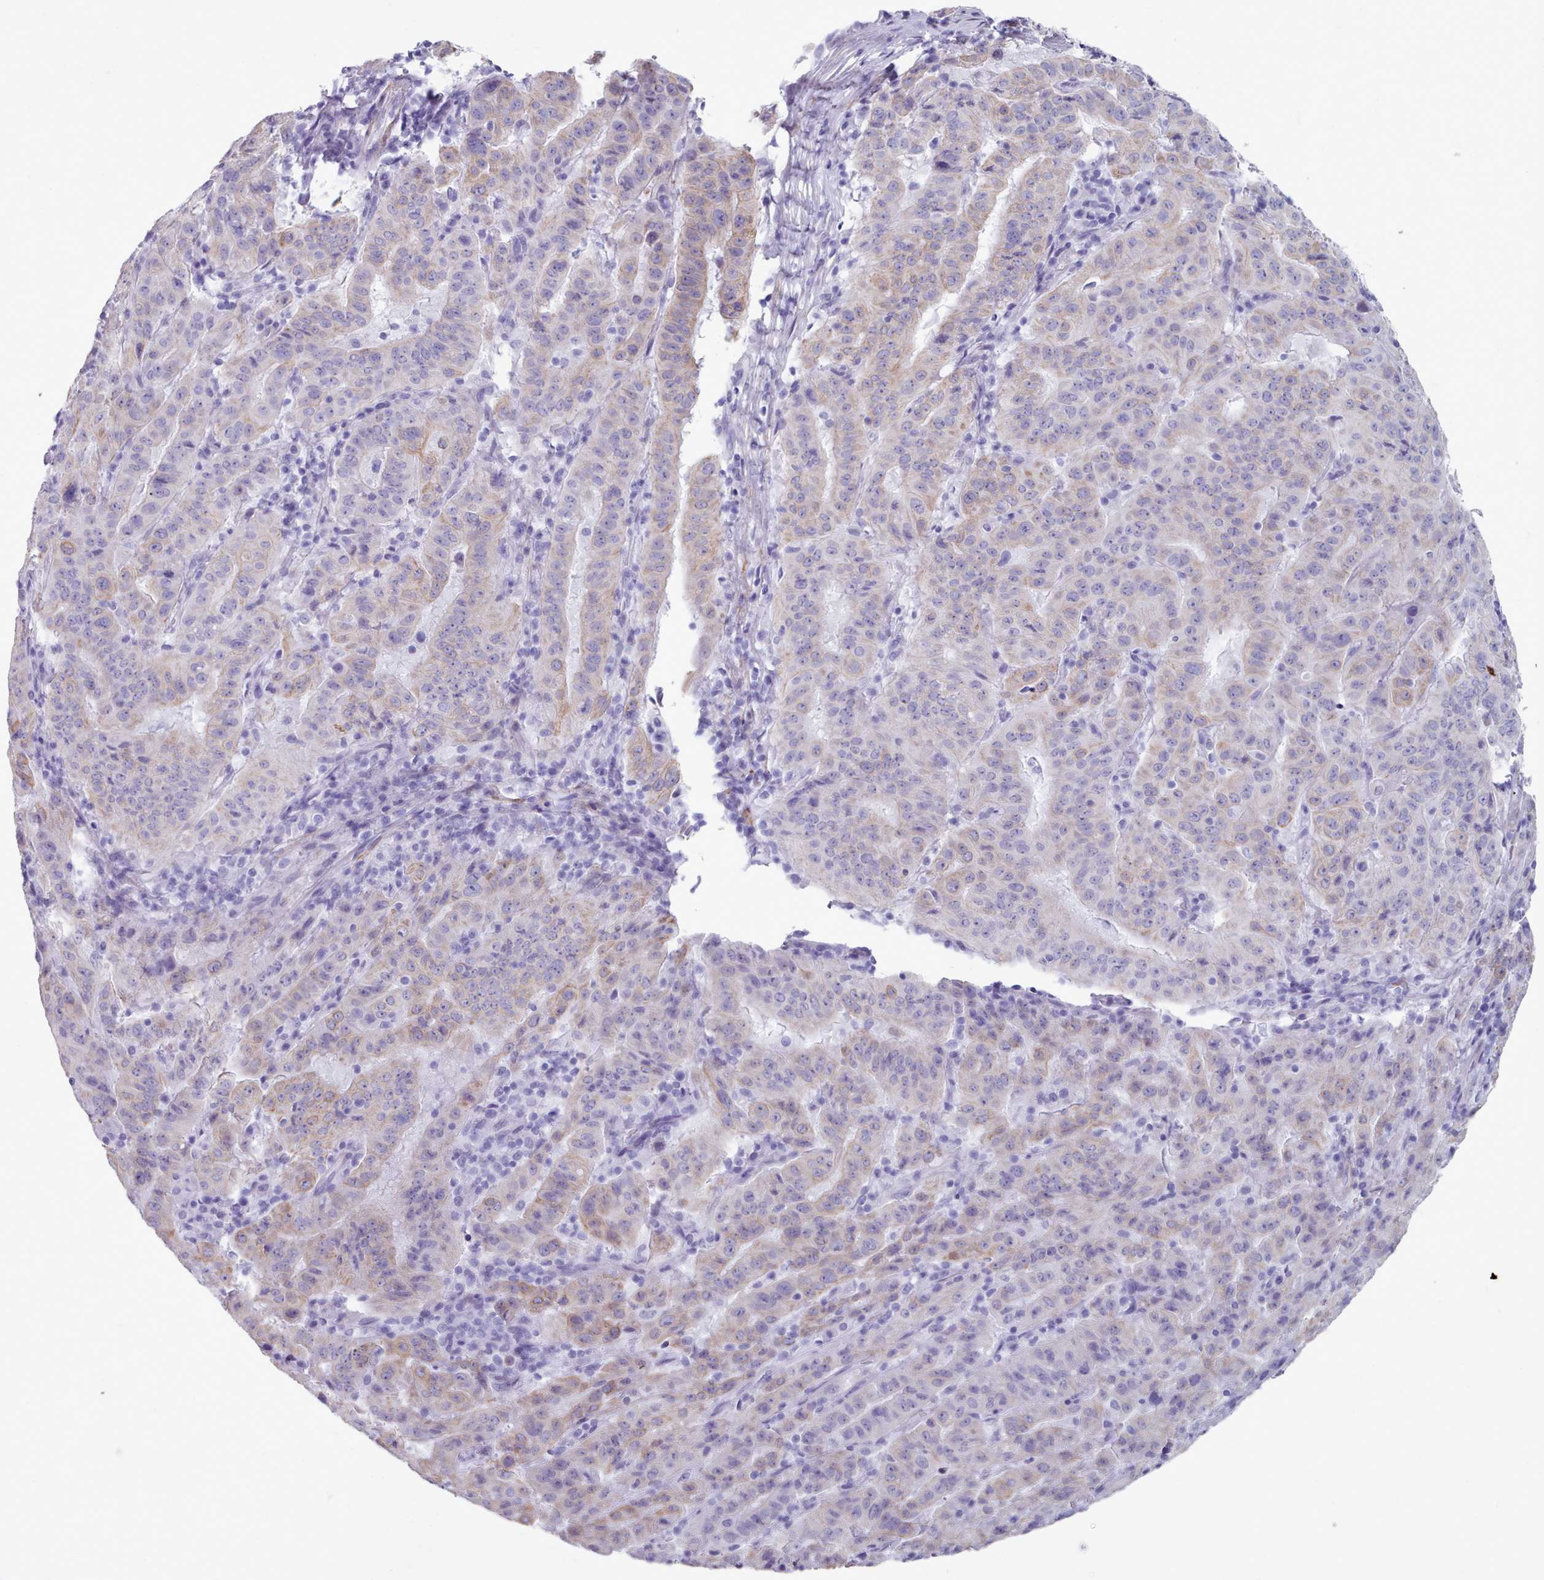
{"staining": {"intensity": "weak", "quantity": "25%-75%", "location": "cytoplasmic/membranous"}, "tissue": "pancreatic cancer", "cell_type": "Tumor cells", "image_type": "cancer", "snomed": [{"axis": "morphology", "description": "Adenocarcinoma, NOS"}, {"axis": "topography", "description": "Pancreas"}], "caption": "Human pancreatic cancer stained with a protein marker demonstrates weak staining in tumor cells.", "gene": "FPGS", "patient": {"sex": "male", "age": 63}}